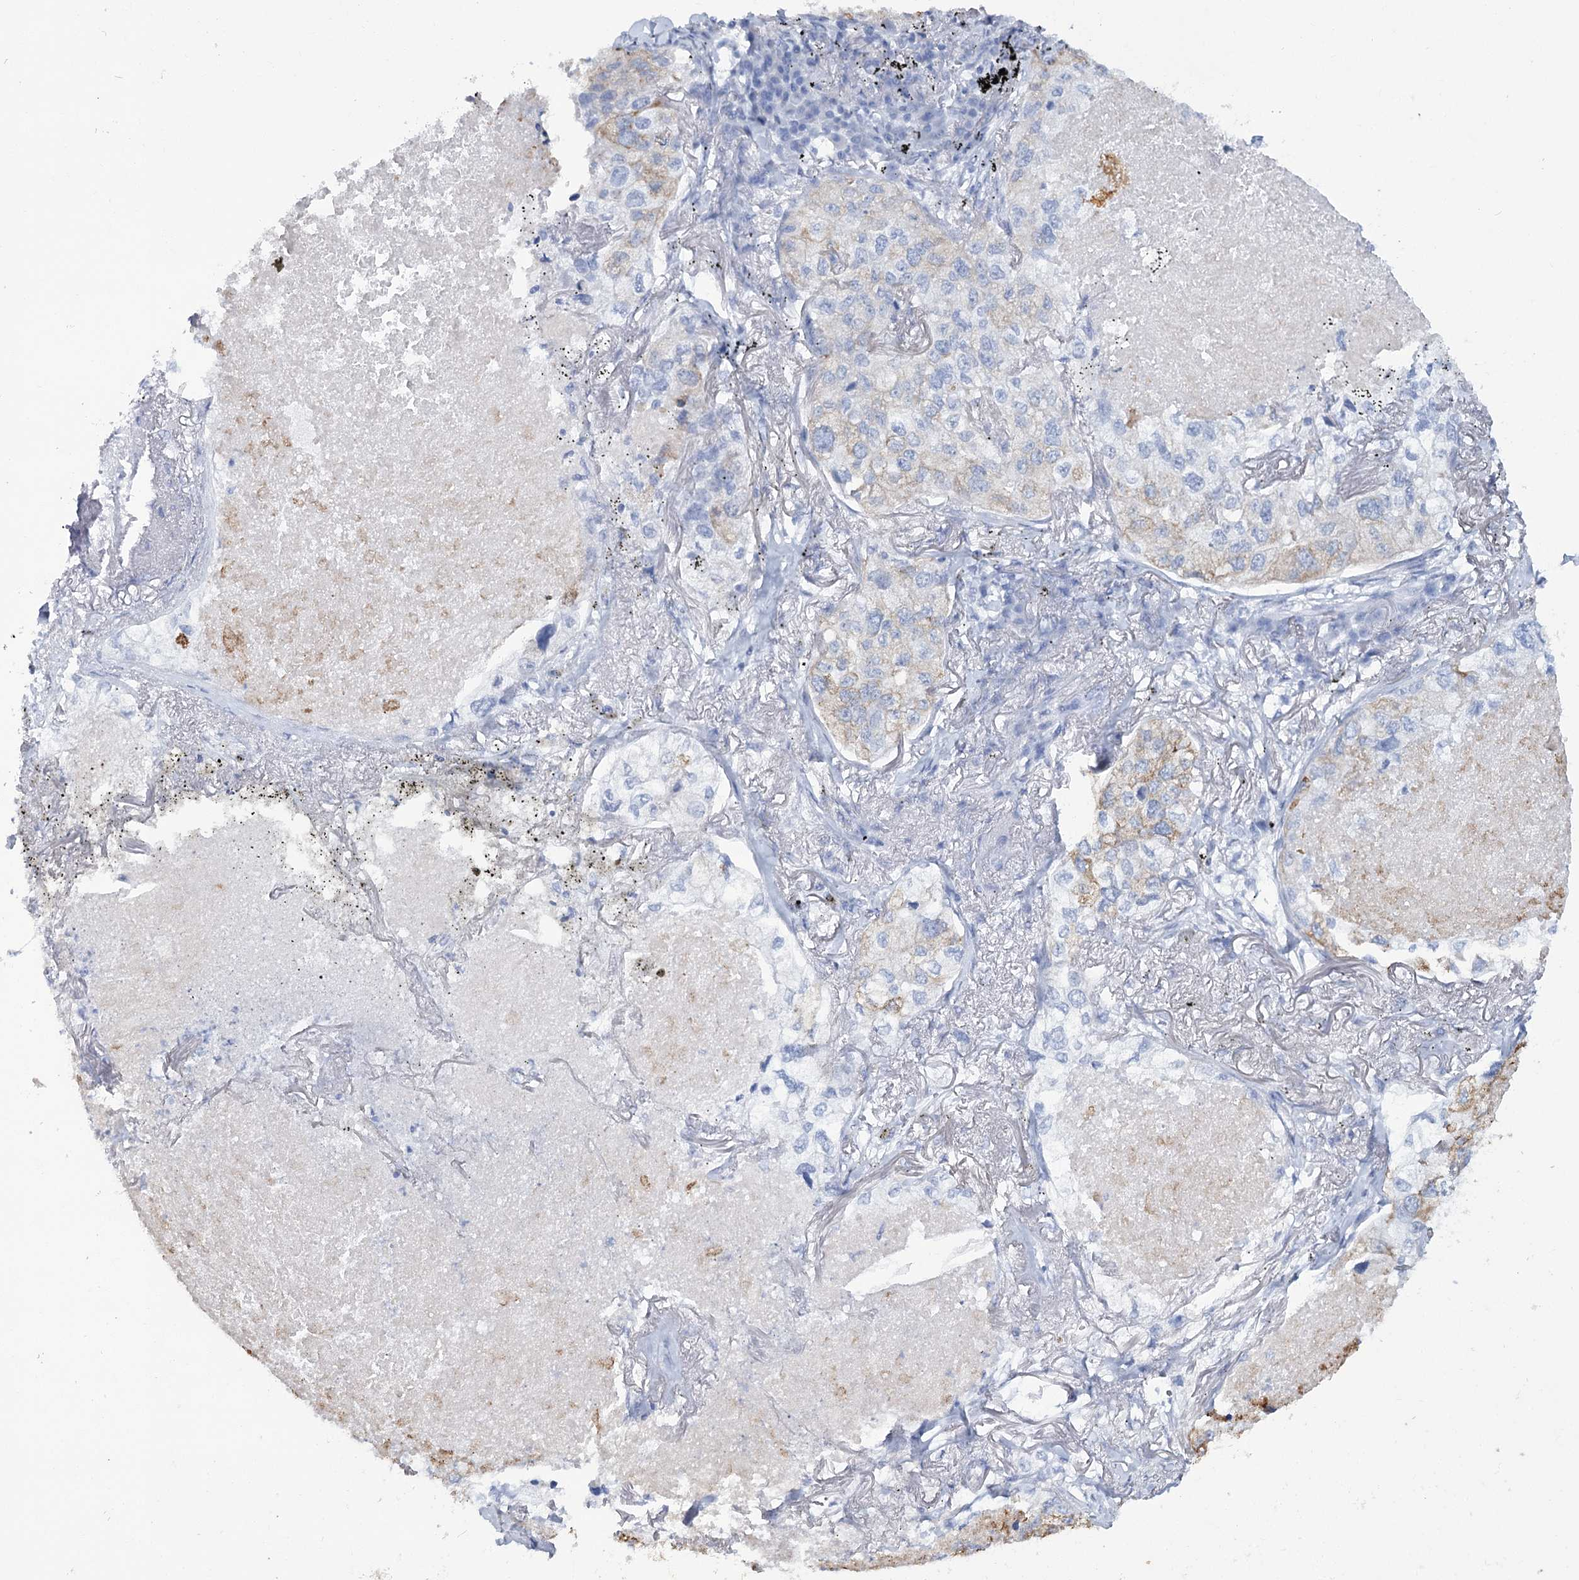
{"staining": {"intensity": "weak", "quantity": "<25%", "location": "cytoplasmic/membranous"}, "tissue": "lung cancer", "cell_type": "Tumor cells", "image_type": "cancer", "snomed": [{"axis": "morphology", "description": "Adenocarcinoma, NOS"}, {"axis": "topography", "description": "Lung"}], "caption": "A photomicrograph of adenocarcinoma (lung) stained for a protein demonstrates no brown staining in tumor cells.", "gene": "RNF186", "patient": {"sex": "male", "age": 65}}